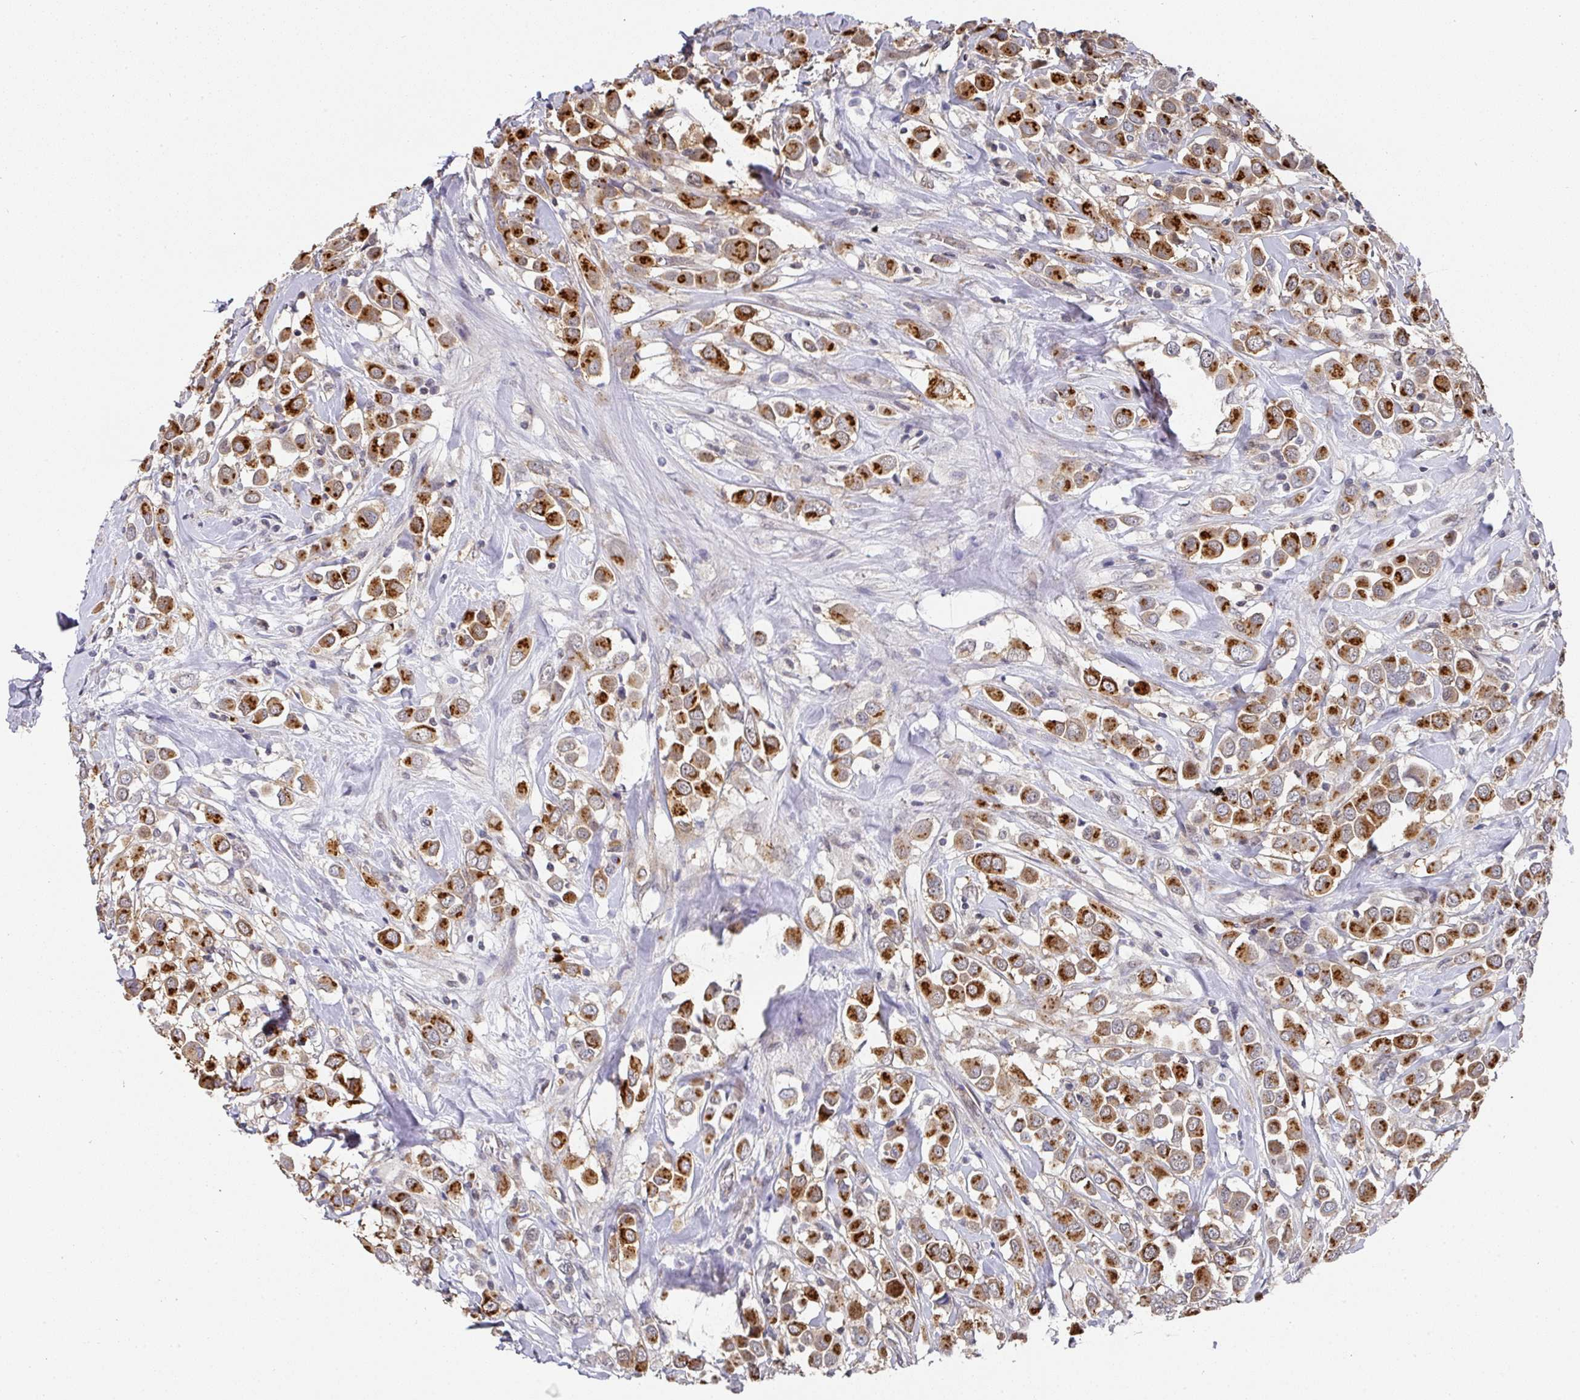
{"staining": {"intensity": "strong", "quantity": ">75%", "location": "cytoplasmic/membranous"}, "tissue": "breast cancer", "cell_type": "Tumor cells", "image_type": "cancer", "snomed": [{"axis": "morphology", "description": "Duct carcinoma"}, {"axis": "topography", "description": "Breast"}], "caption": "IHC of human breast cancer exhibits high levels of strong cytoplasmic/membranous expression in approximately >75% of tumor cells. Using DAB (3,3'-diaminobenzidine) (brown) and hematoxylin (blue) stains, captured at high magnification using brightfield microscopy.", "gene": "C18orf25", "patient": {"sex": "female", "age": 61}}